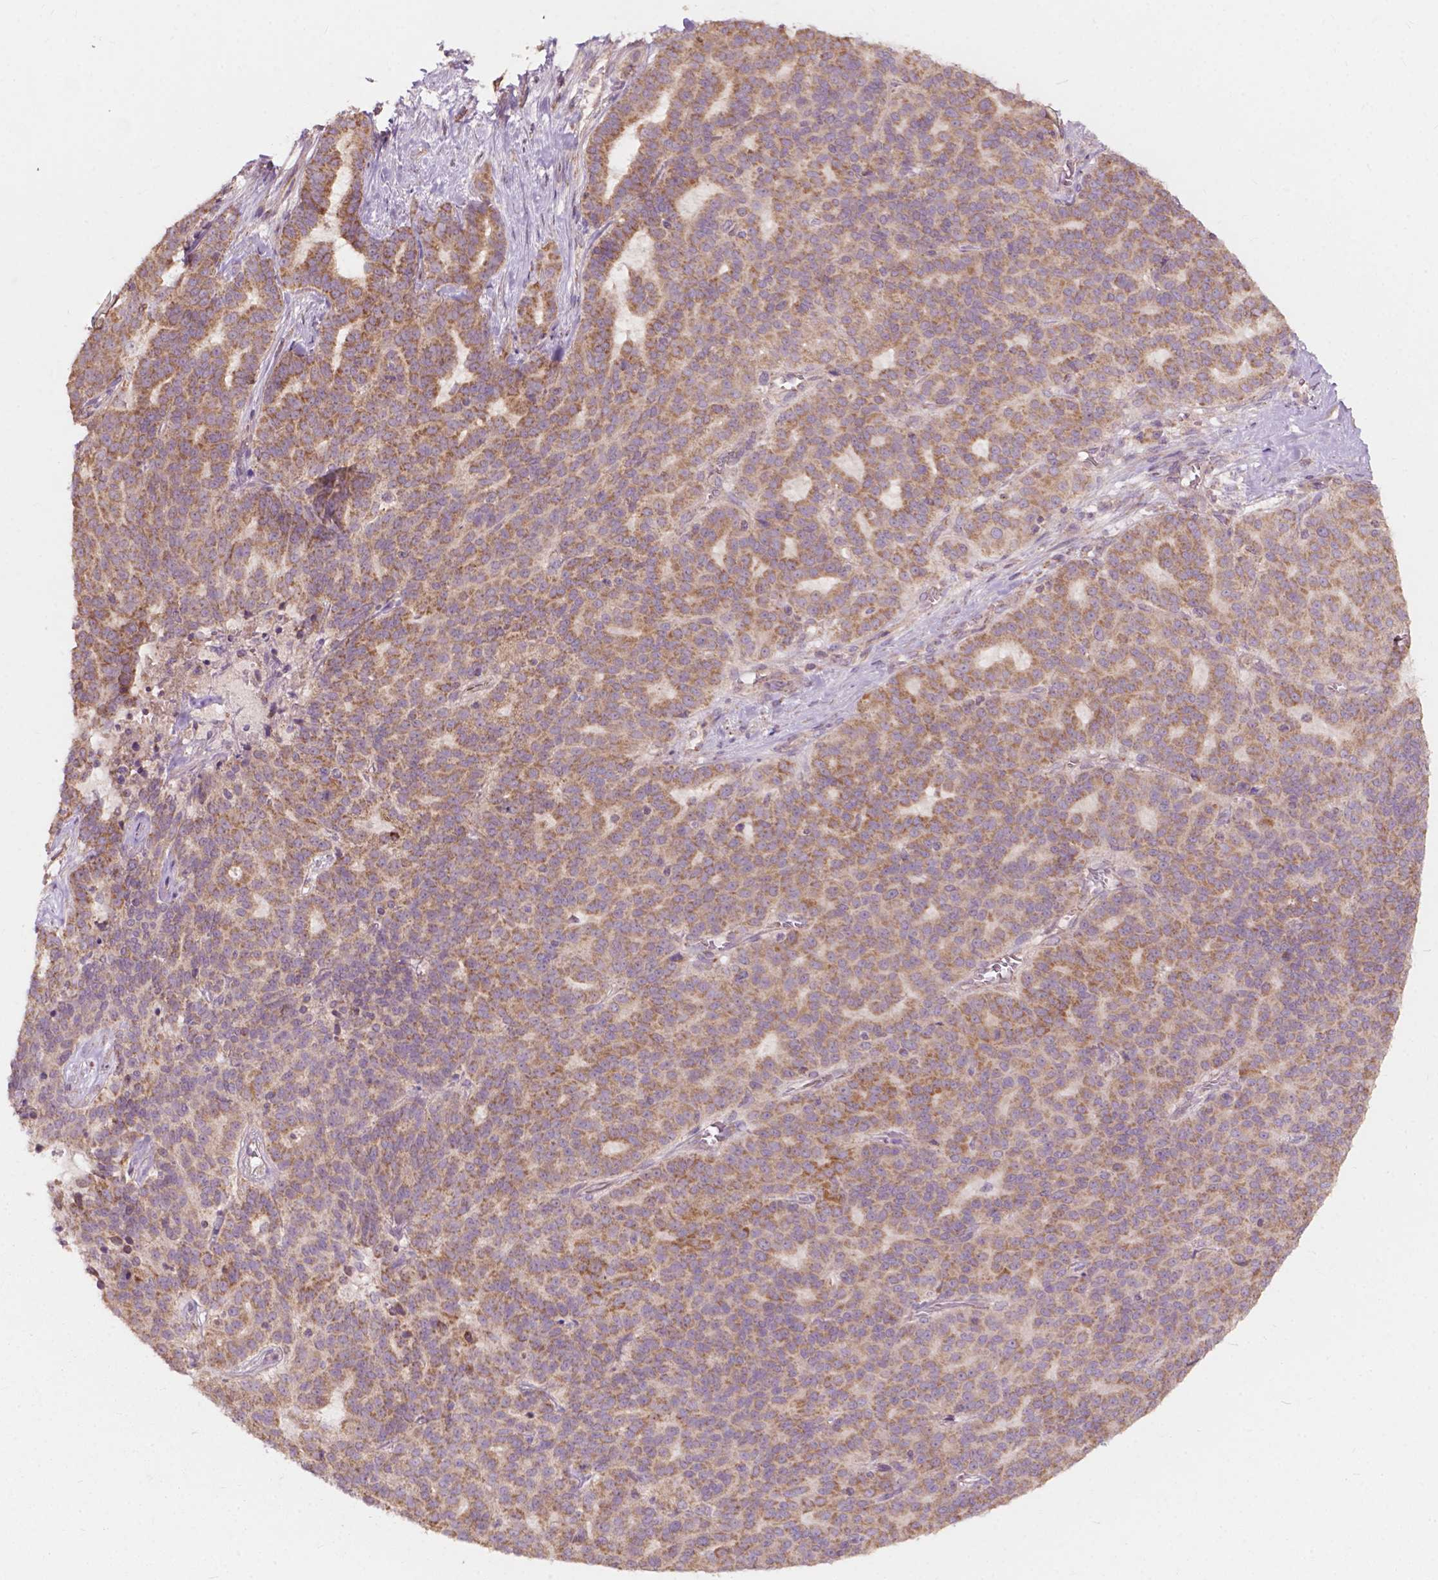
{"staining": {"intensity": "moderate", "quantity": ">75%", "location": "cytoplasmic/membranous"}, "tissue": "liver cancer", "cell_type": "Tumor cells", "image_type": "cancer", "snomed": [{"axis": "morphology", "description": "Cholangiocarcinoma"}, {"axis": "topography", "description": "Liver"}], "caption": "About >75% of tumor cells in liver cancer (cholangiocarcinoma) demonstrate moderate cytoplasmic/membranous protein expression as visualized by brown immunohistochemical staining.", "gene": "NDUFA10", "patient": {"sex": "female", "age": 47}}